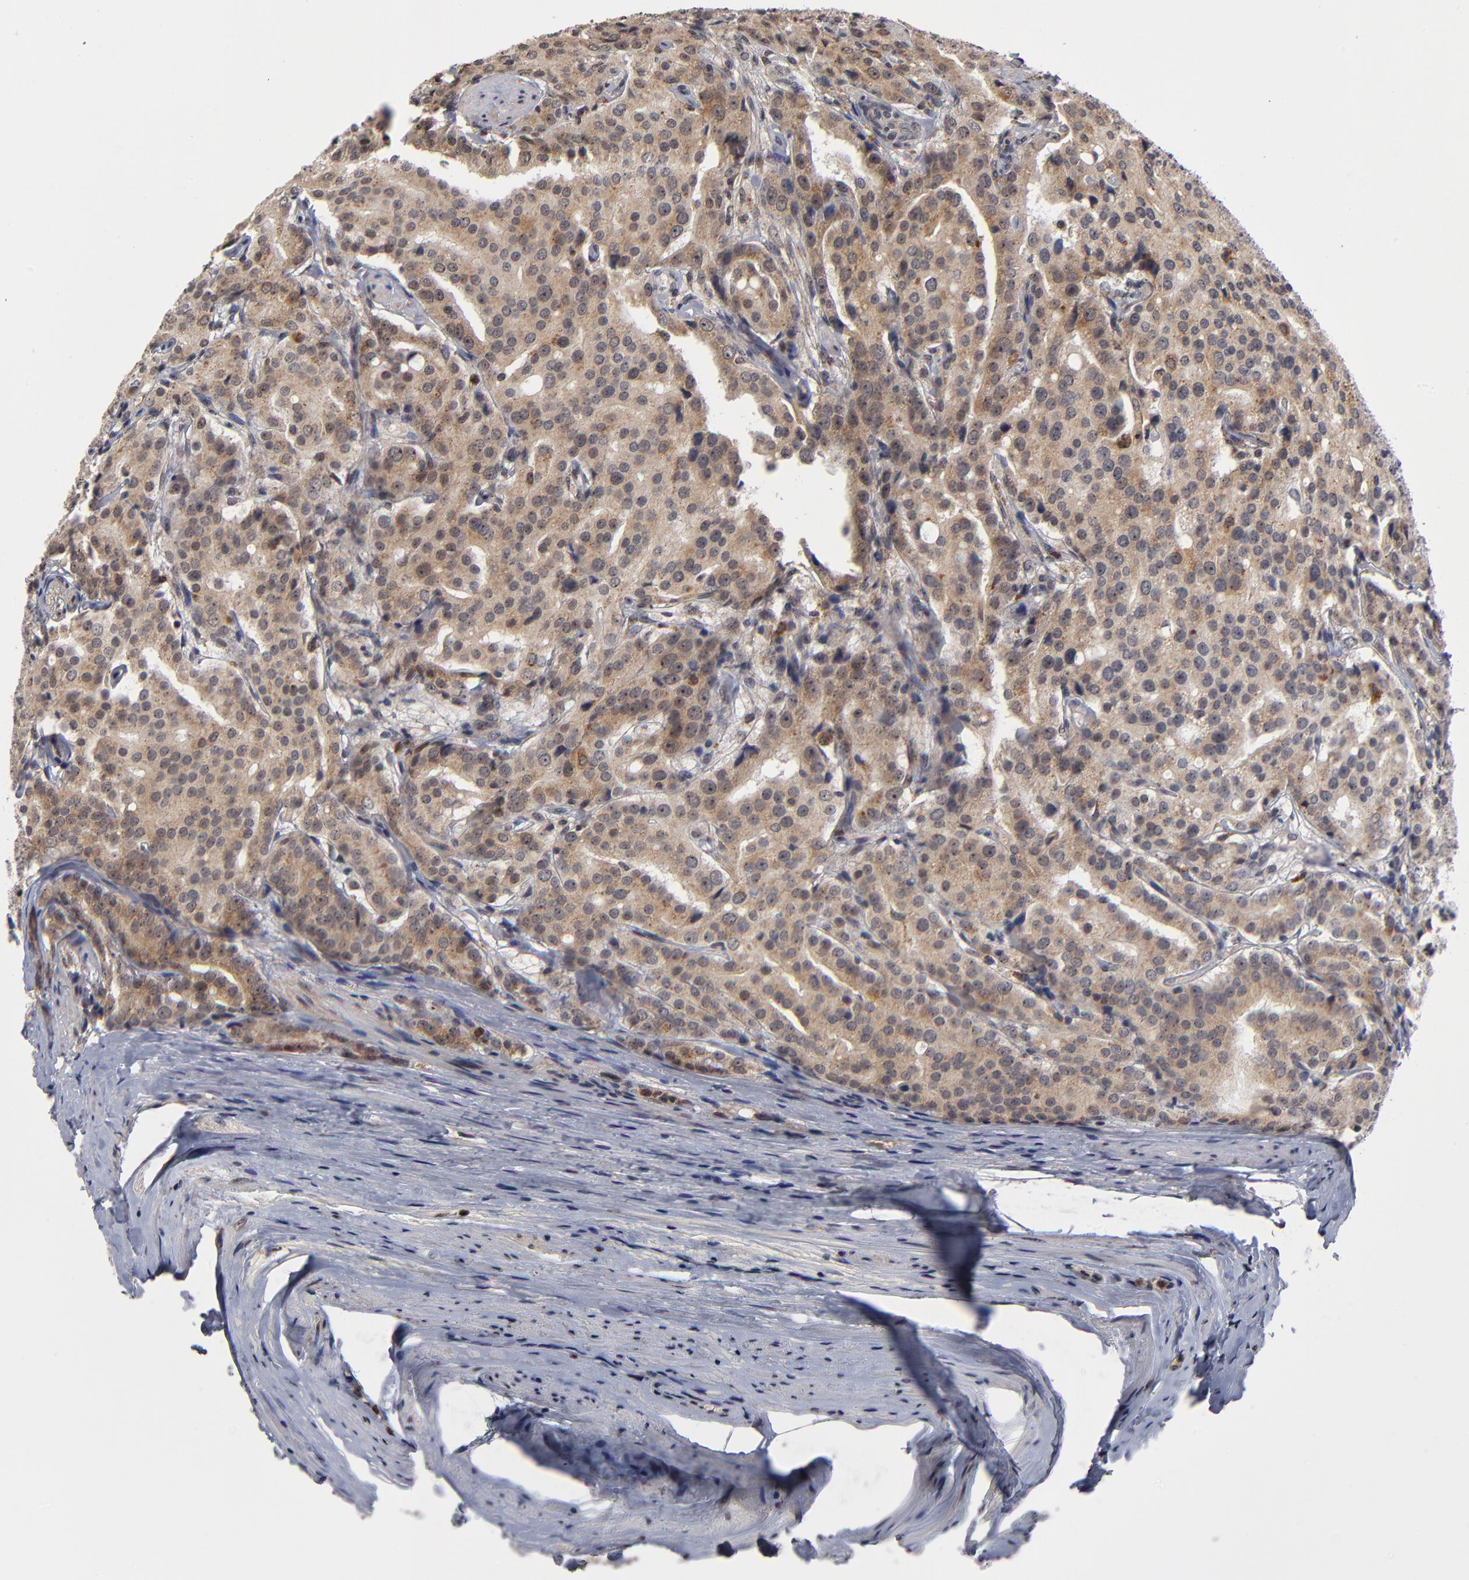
{"staining": {"intensity": "moderate", "quantity": ">75%", "location": "cytoplasmic/membranous"}, "tissue": "prostate cancer", "cell_type": "Tumor cells", "image_type": "cancer", "snomed": [{"axis": "morphology", "description": "Adenocarcinoma, Medium grade"}, {"axis": "topography", "description": "Prostate"}], "caption": "A brown stain highlights moderate cytoplasmic/membranous staining of a protein in prostate medium-grade adenocarcinoma tumor cells.", "gene": "ZNF419", "patient": {"sex": "male", "age": 72}}